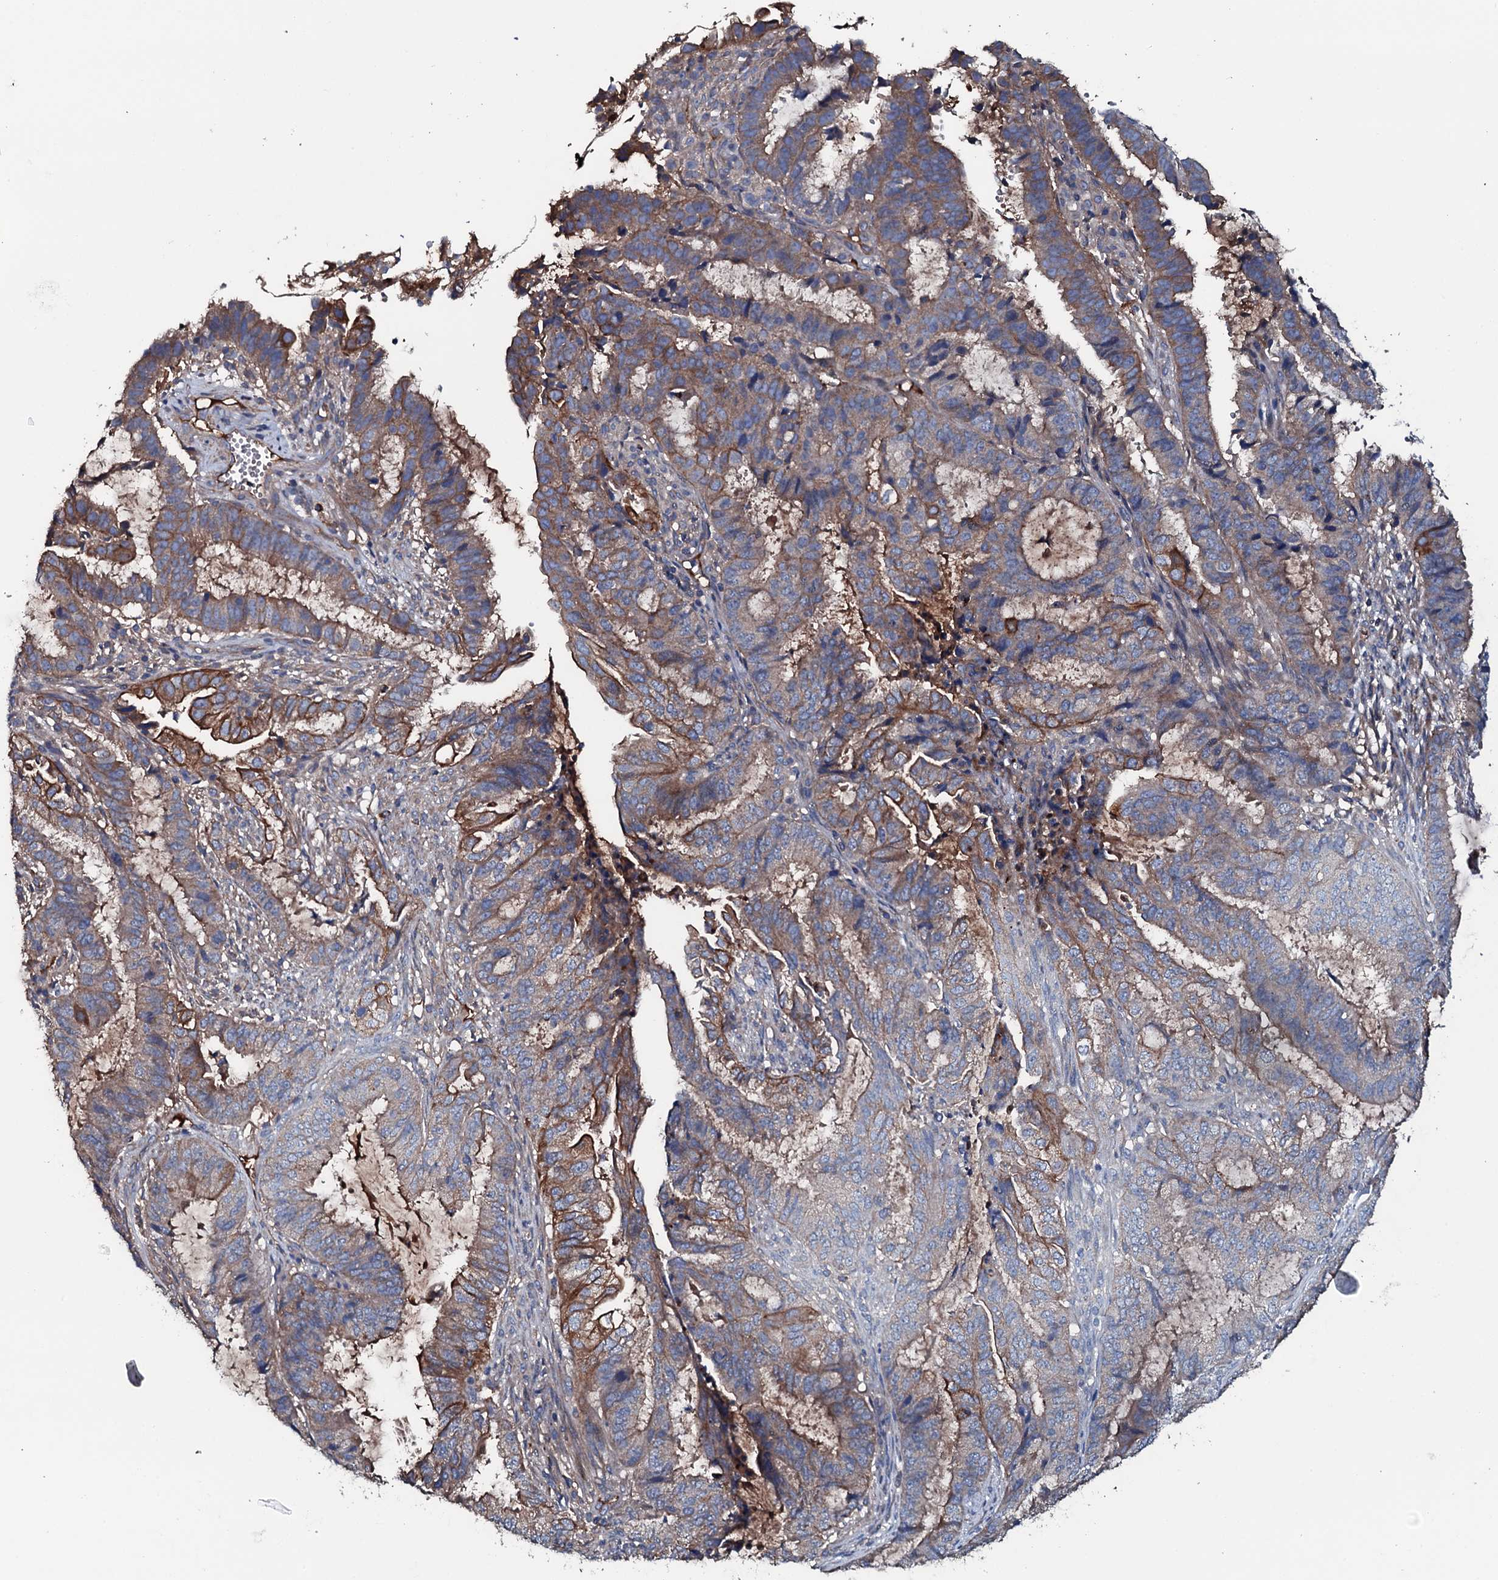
{"staining": {"intensity": "strong", "quantity": "25%-75%", "location": "cytoplasmic/membranous"}, "tissue": "endometrial cancer", "cell_type": "Tumor cells", "image_type": "cancer", "snomed": [{"axis": "morphology", "description": "Adenocarcinoma, NOS"}, {"axis": "topography", "description": "Endometrium"}], "caption": "The micrograph demonstrates a brown stain indicating the presence of a protein in the cytoplasmic/membranous of tumor cells in endometrial cancer.", "gene": "NEK1", "patient": {"sex": "female", "age": 51}}